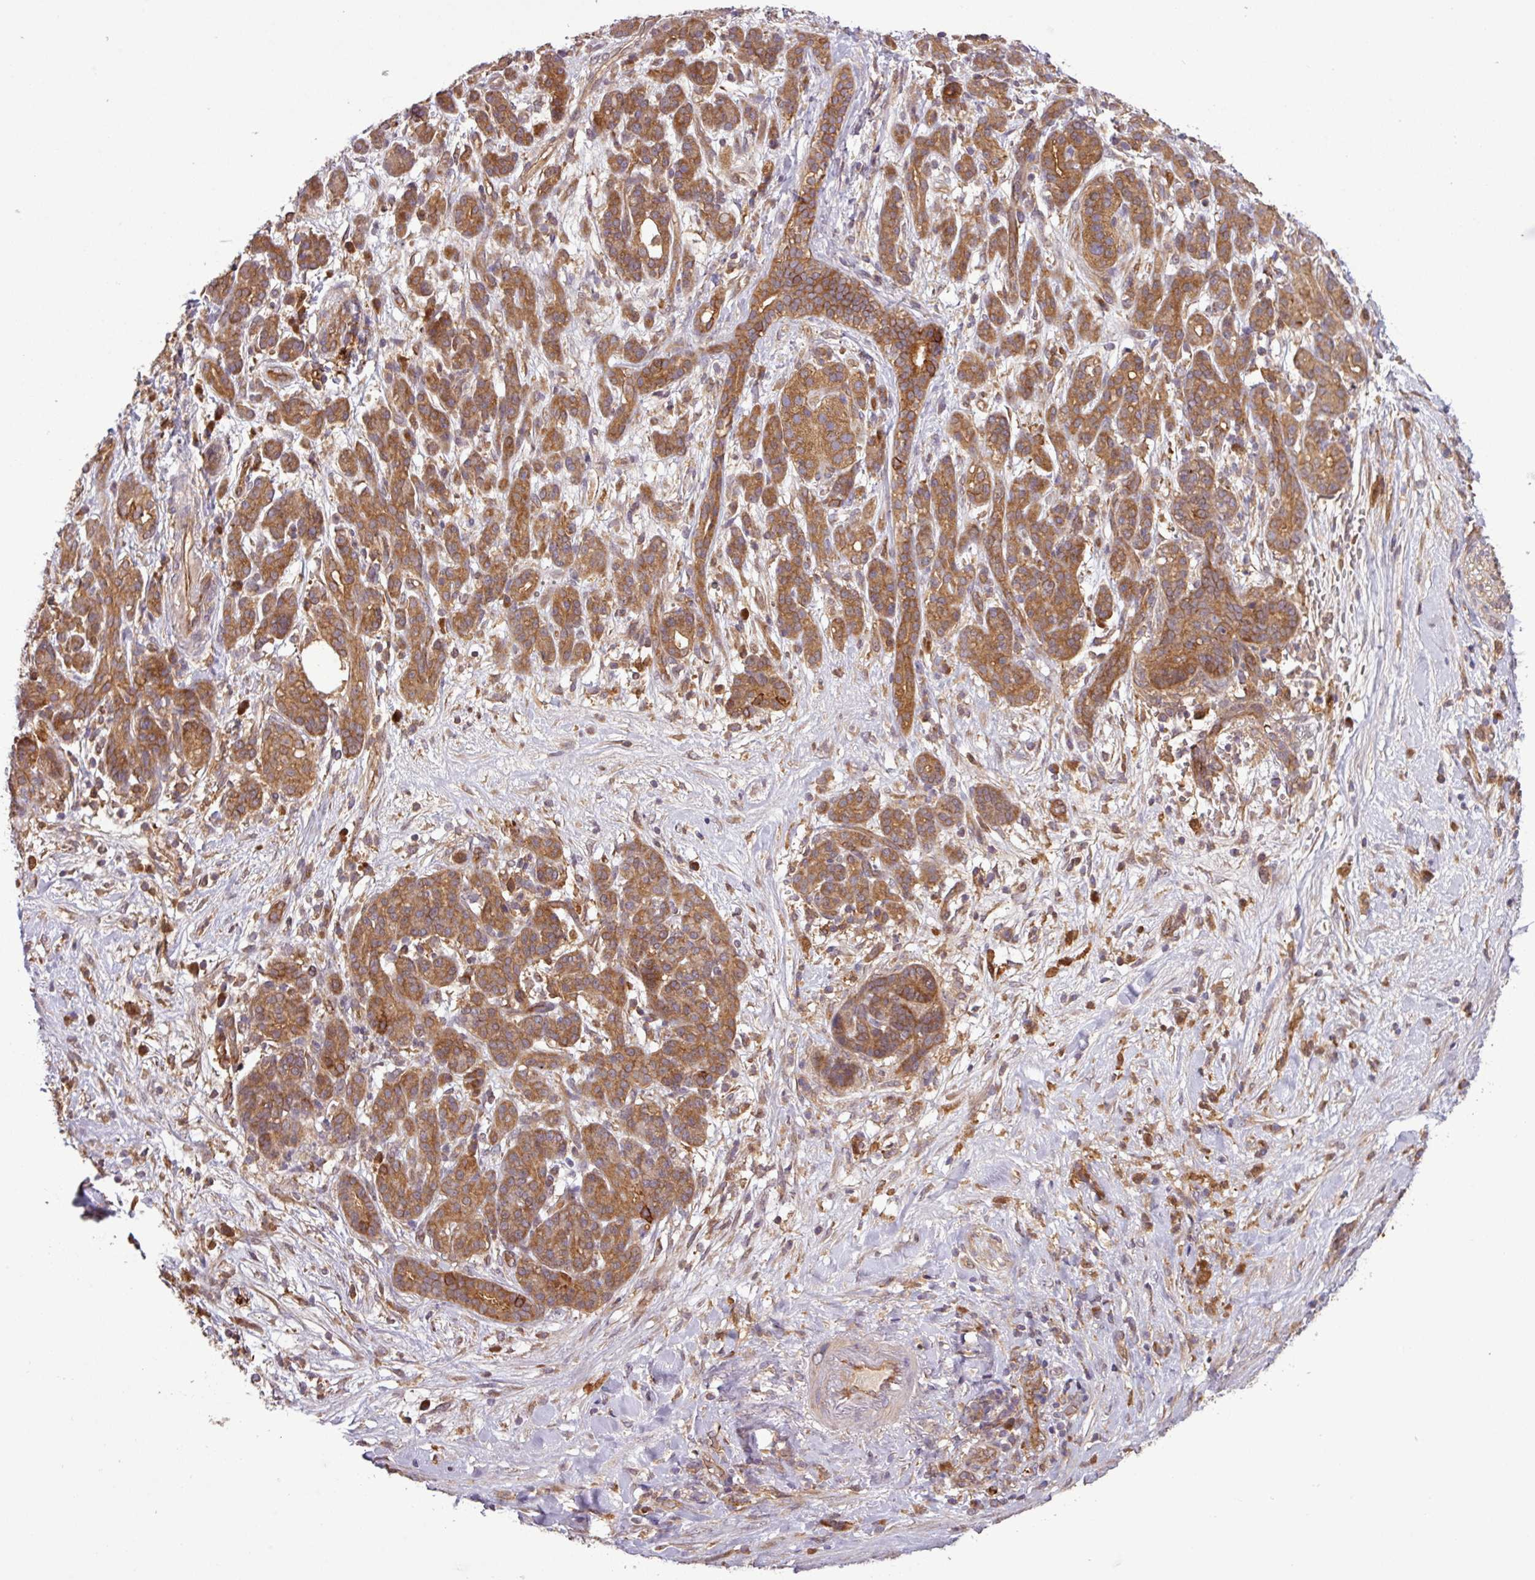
{"staining": {"intensity": "moderate", "quantity": ">75%", "location": "cytoplasmic/membranous"}, "tissue": "pancreatic cancer", "cell_type": "Tumor cells", "image_type": "cancer", "snomed": [{"axis": "morphology", "description": "Adenocarcinoma, NOS"}, {"axis": "topography", "description": "Pancreas"}], "caption": "Immunohistochemical staining of adenocarcinoma (pancreatic) shows medium levels of moderate cytoplasmic/membranous expression in approximately >75% of tumor cells.", "gene": "SIRPB2", "patient": {"sex": "male", "age": 44}}